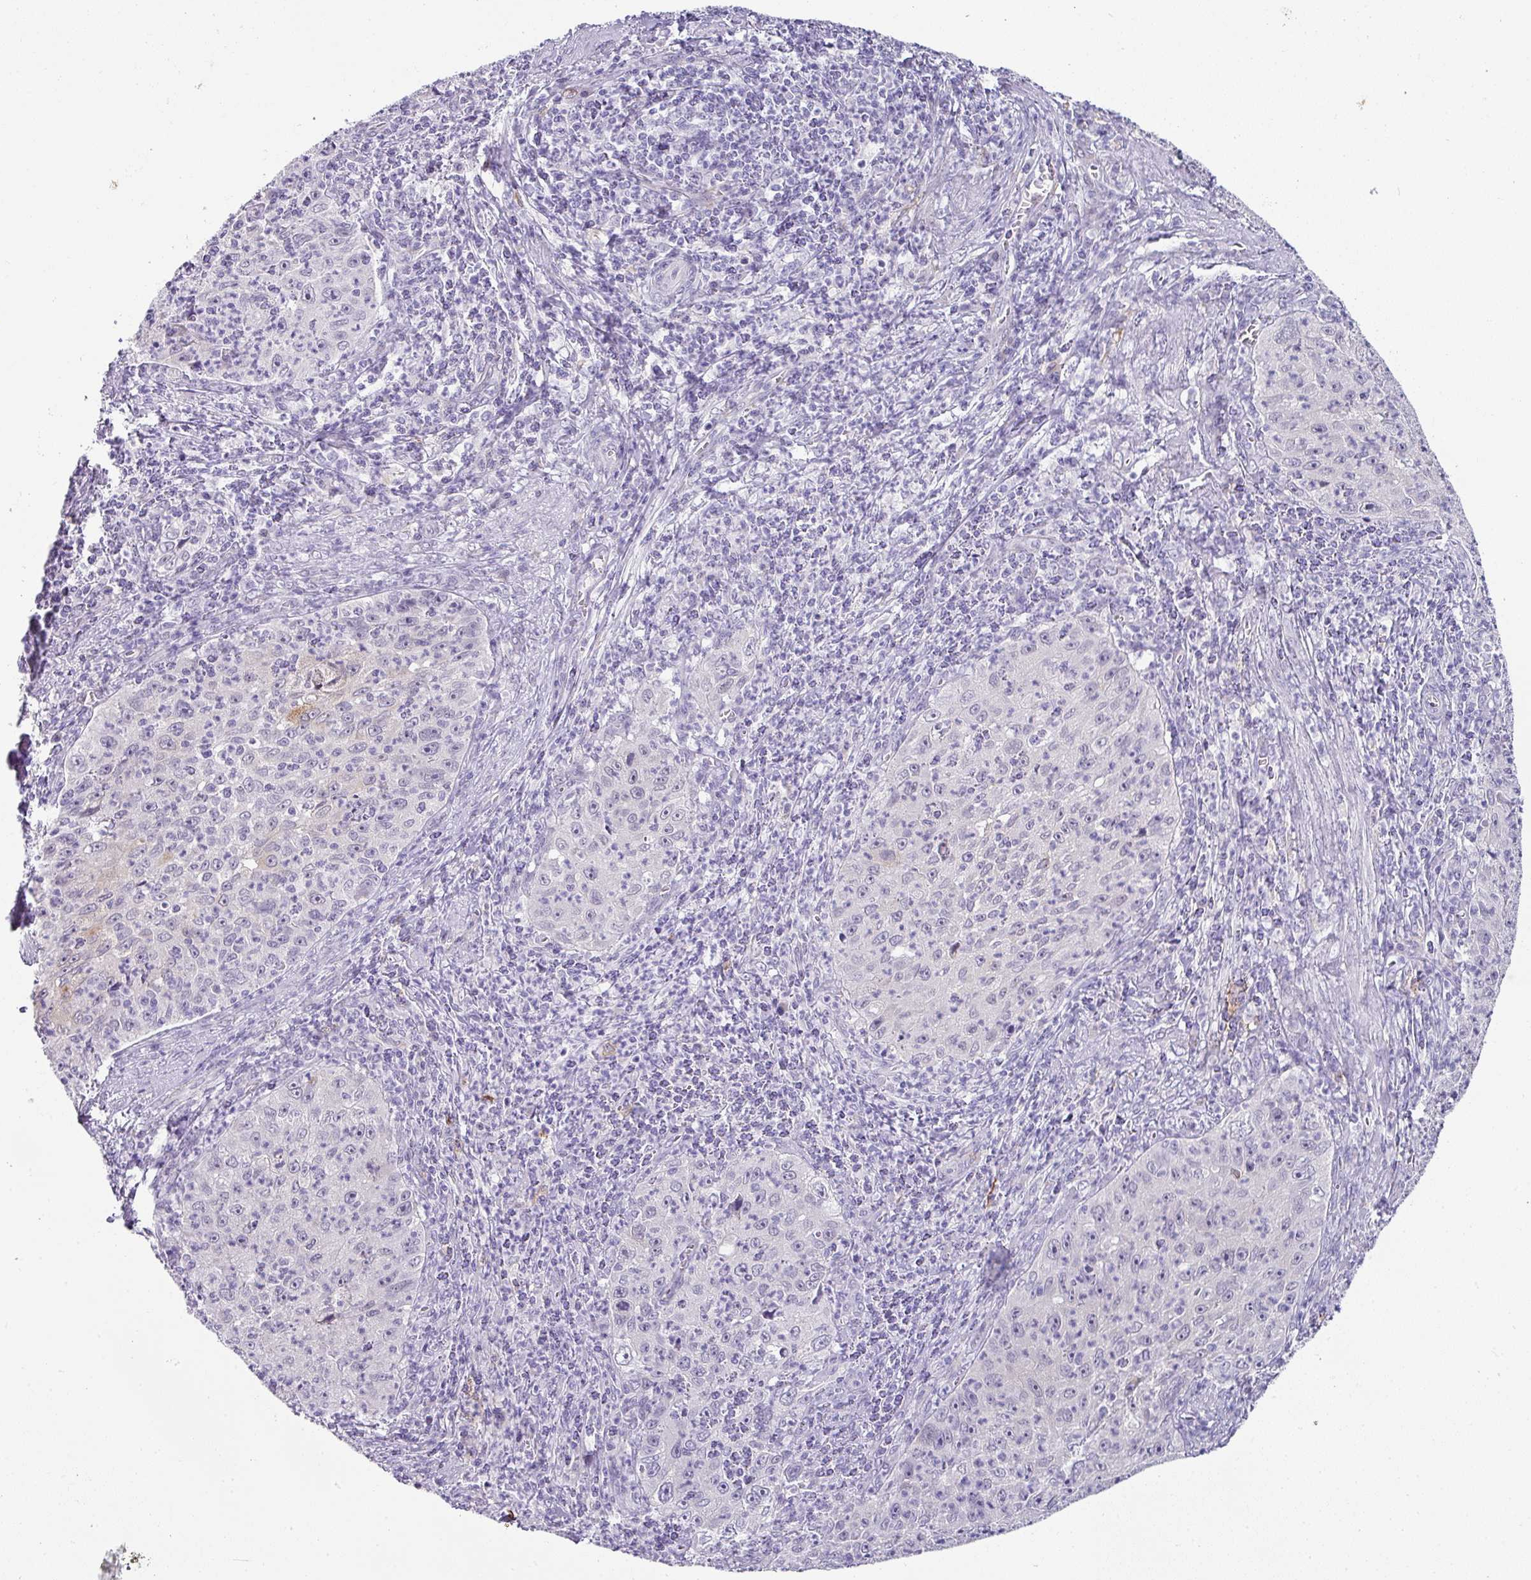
{"staining": {"intensity": "negative", "quantity": "none", "location": "none"}, "tissue": "cervical cancer", "cell_type": "Tumor cells", "image_type": "cancer", "snomed": [{"axis": "morphology", "description": "Squamous cell carcinoma, NOS"}, {"axis": "topography", "description": "Cervix"}], "caption": "Tumor cells are negative for brown protein staining in cervical squamous cell carcinoma.", "gene": "FGF17", "patient": {"sex": "female", "age": 30}}